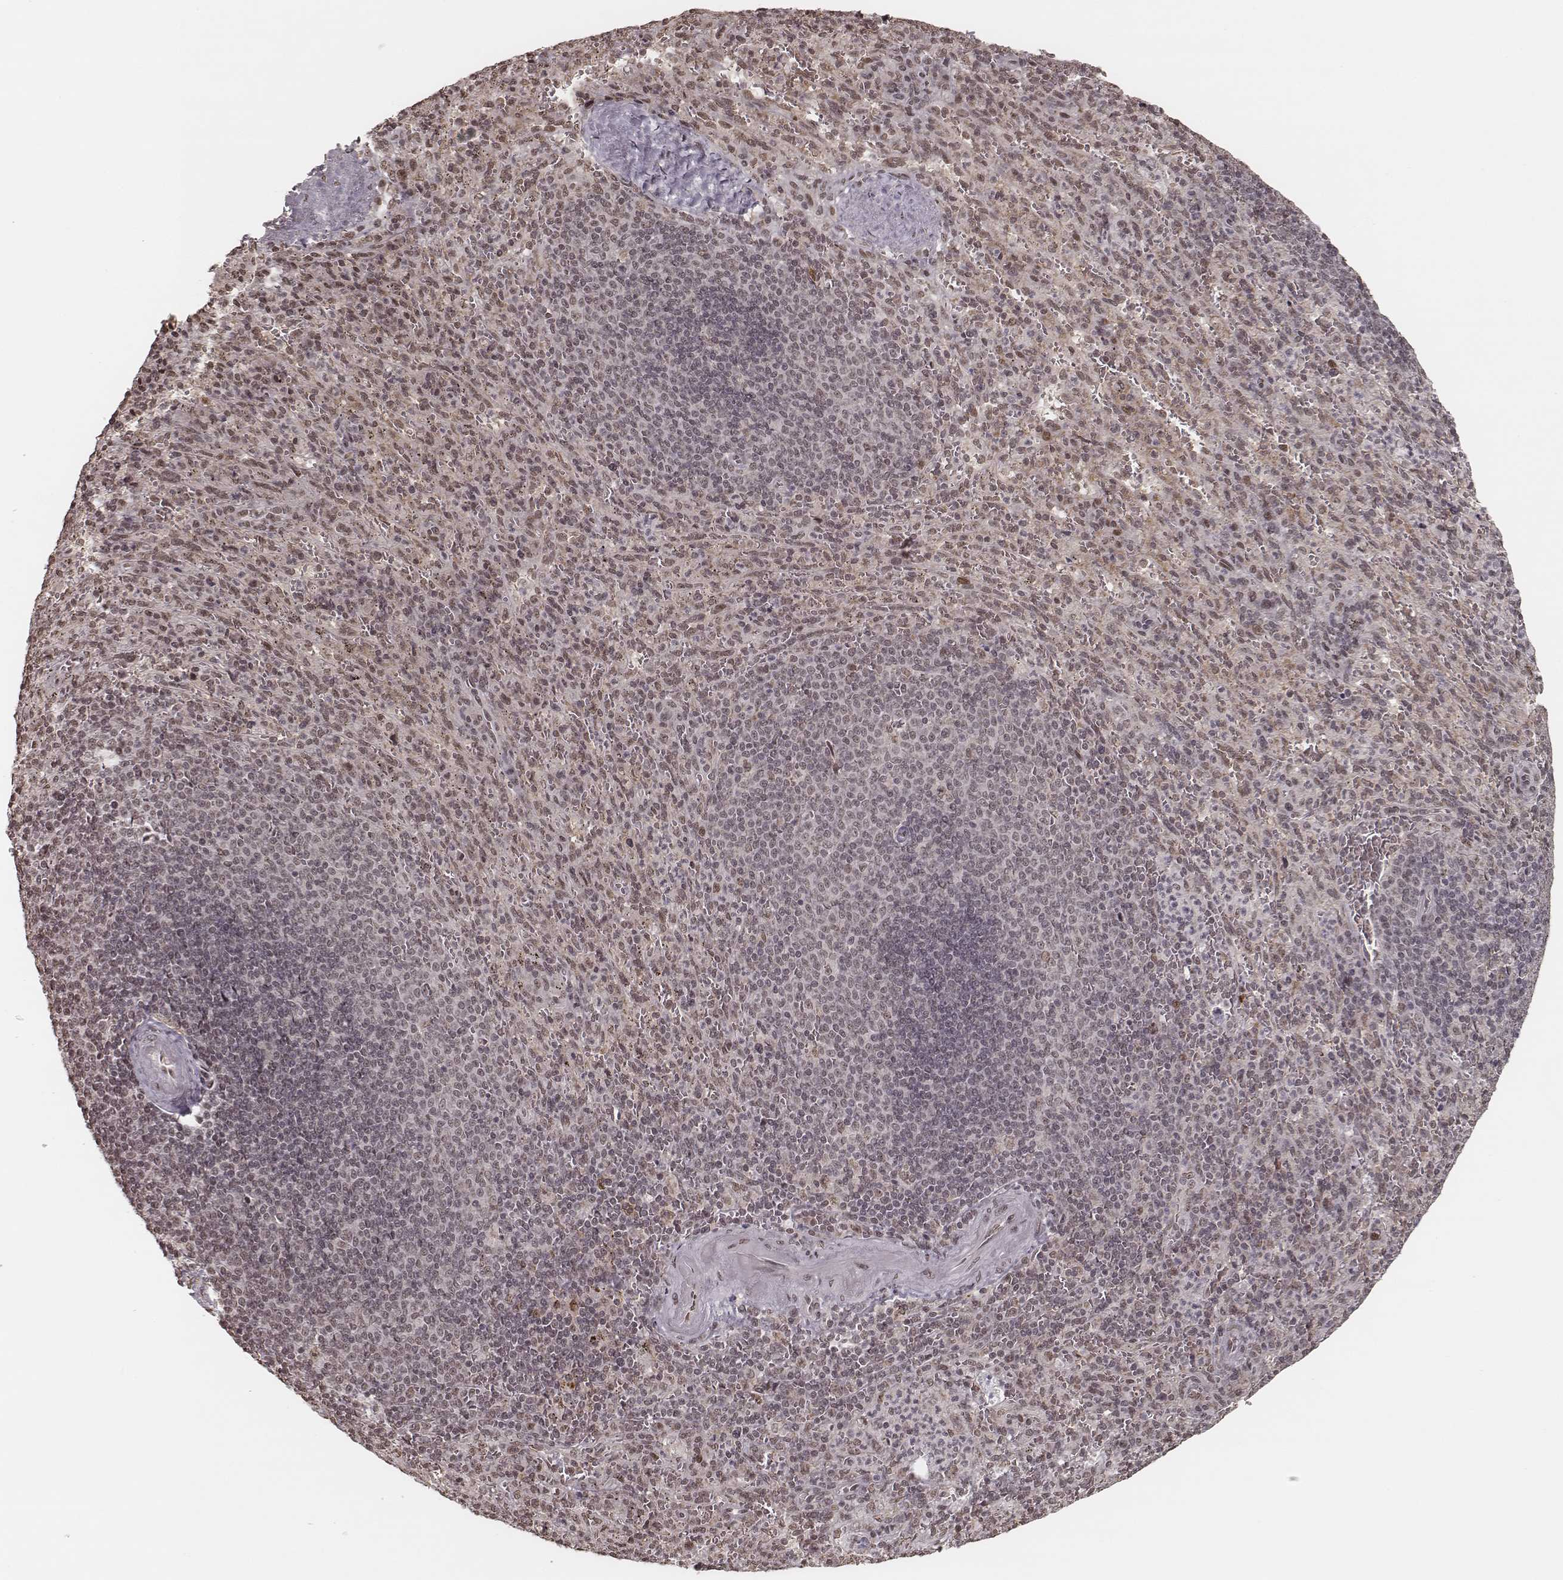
{"staining": {"intensity": "weak", "quantity": ">75%", "location": "nuclear"}, "tissue": "spleen", "cell_type": "Cells in red pulp", "image_type": "normal", "snomed": [{"axis": "morphology", "description": "Normal tissue, NOS"}, {"axis": "topography", "description": "Spleen"}], "caption": "Human spleen stained for a protein (brown) displays weak nuclear positive staining in about >75% of cells in red pulp.", "gene": "HMGA2", "patient": {"sex": "male", "age": 57}}